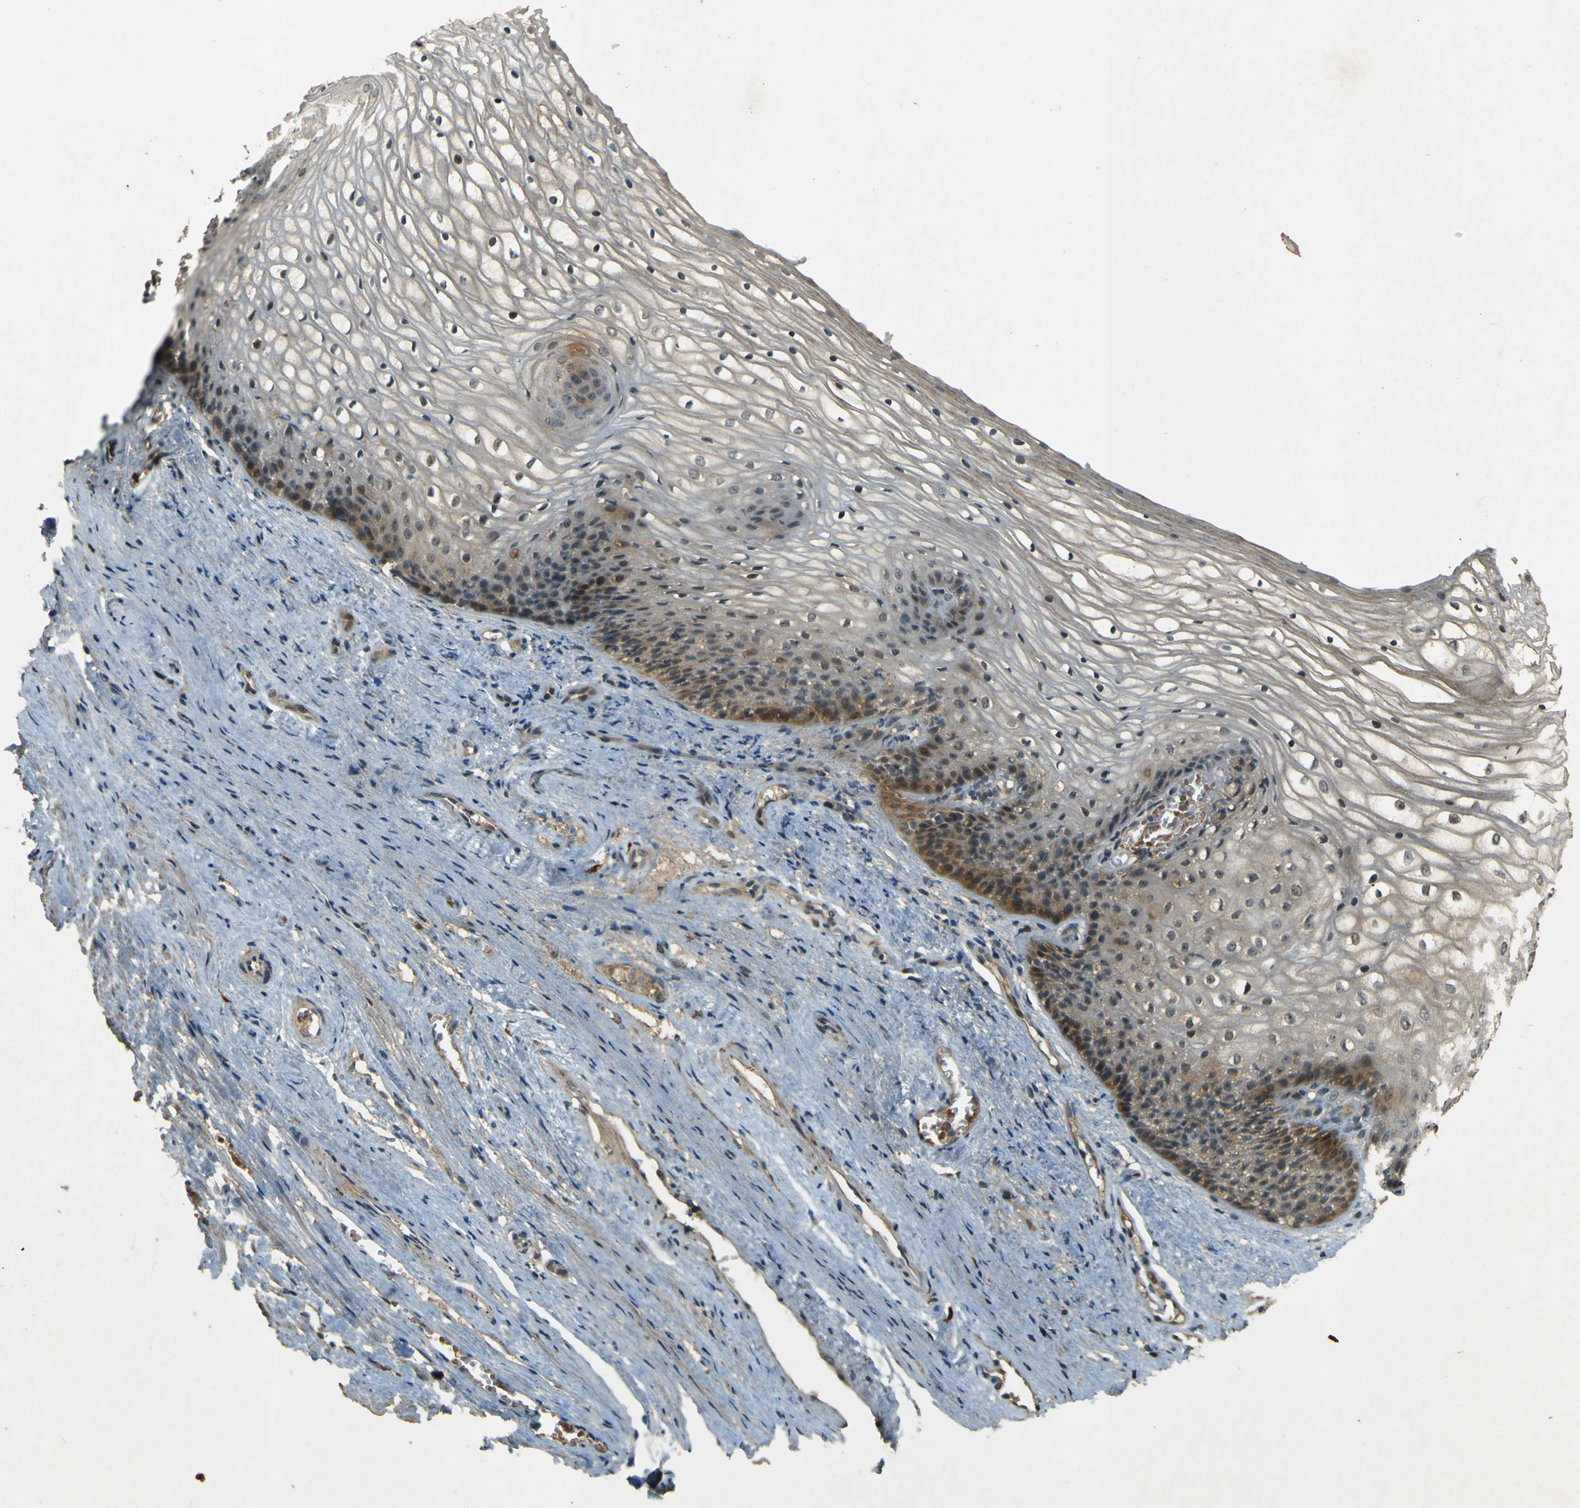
{"staining": {"intensity": "weak", "quantity": "<25%", "location": "cytoplasmic/membranous,nuclear"}, "tissue": "vagina", "cell_type": "Squamous epithelial cells", "image_type": "normal", "snomed": [{"axis": "morphology", "description": "Normal tissue, NOS"}, {"axis": "topography", "description": "Vagina"}], "caption": "Immunohistochemistry of unremarkable human vagina displays no staining in squamous epithelial cells.", "gene": "MPDZ", "patient": {"sex": "female", "age": 34}}